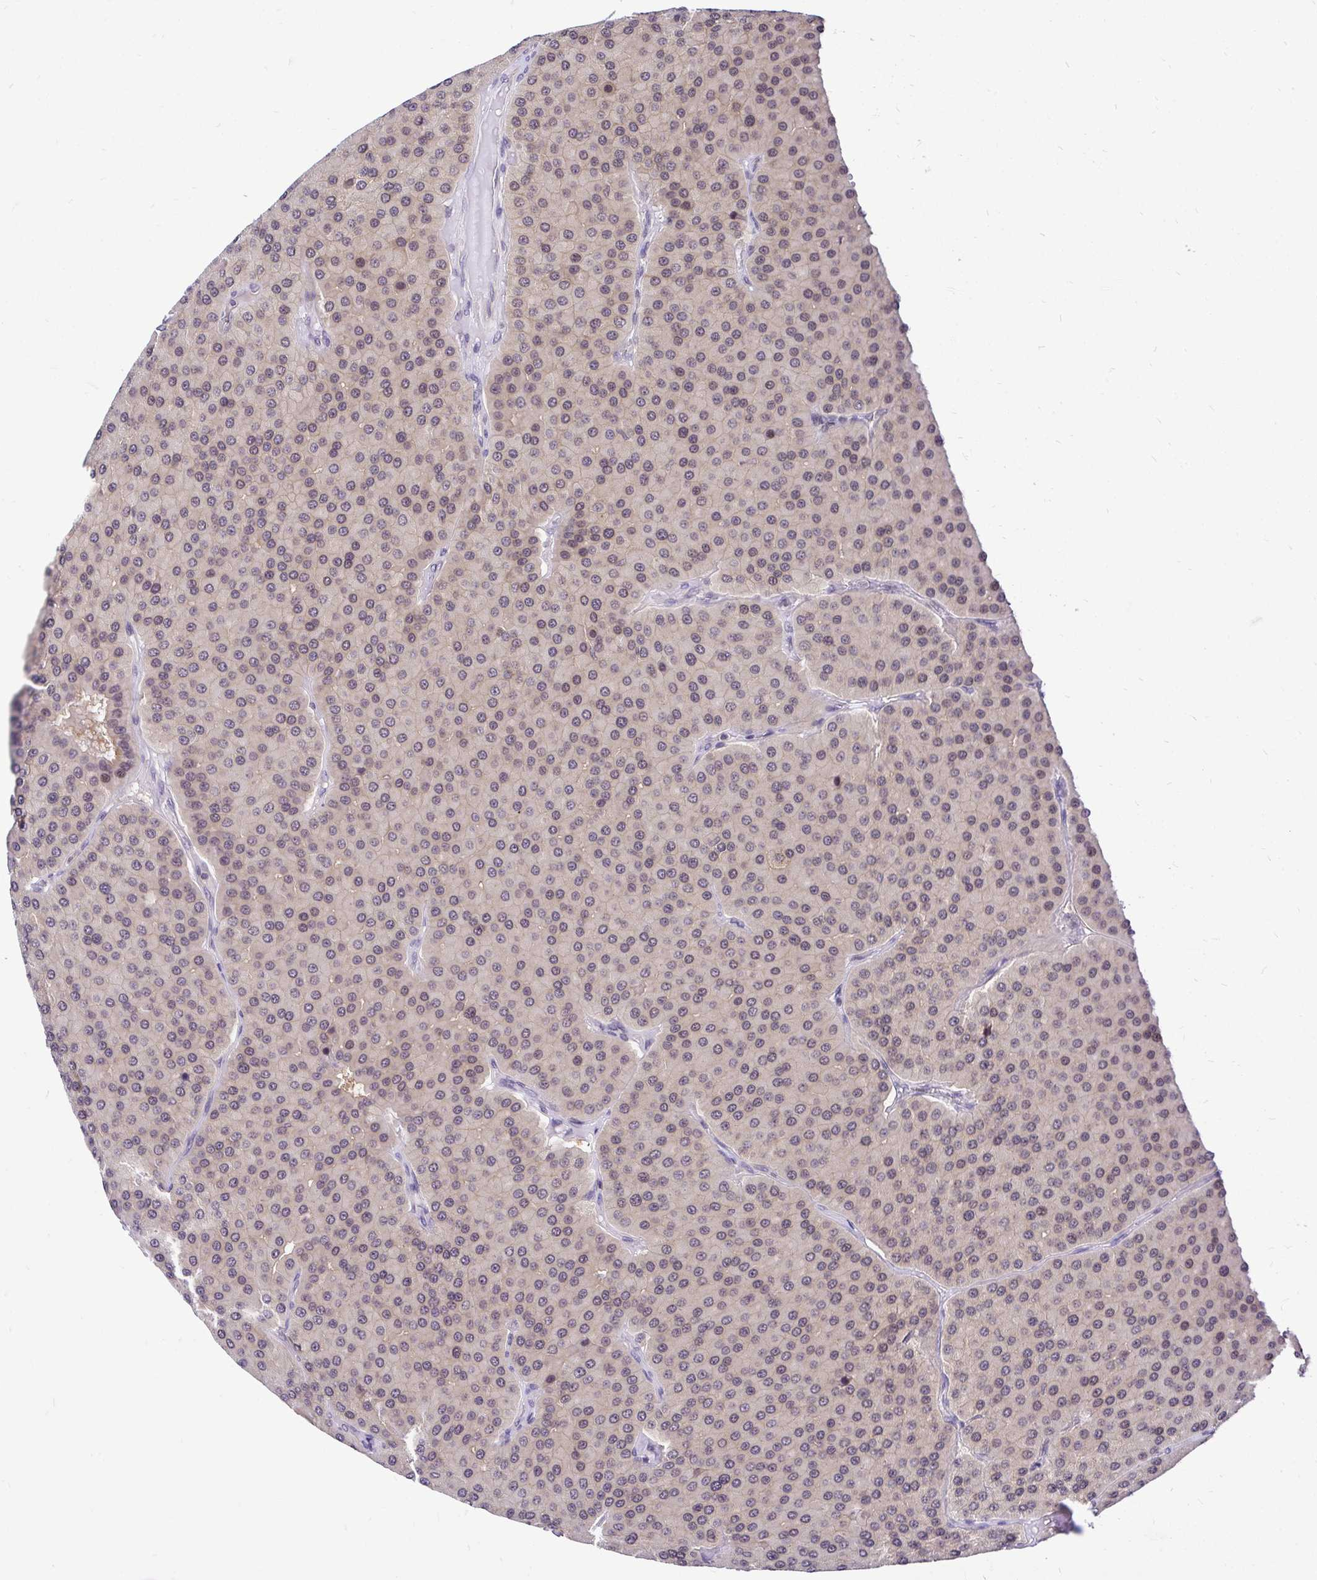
{"staining": {"intensity": "weak", "quantity": "25%-75%", "location": "nuclear"}, "tissue": "parathyroid gland", "cell_type": "Glandular cells", "image_type": "normal", "snomed": [{"axis": "morphology", "description": "Normal tissue, NOS"}, {"axis": "morphology", "description": "Adenoma, NOS"}, {"axis": "topography", "description": "Parathyroid gland"}], "caption": "Parathyroid gland stained for a protein displays weak nuclear positivity in glandular cells.", "gene": "UBE2M", "patient": {"sex": "female", "age": 86}}